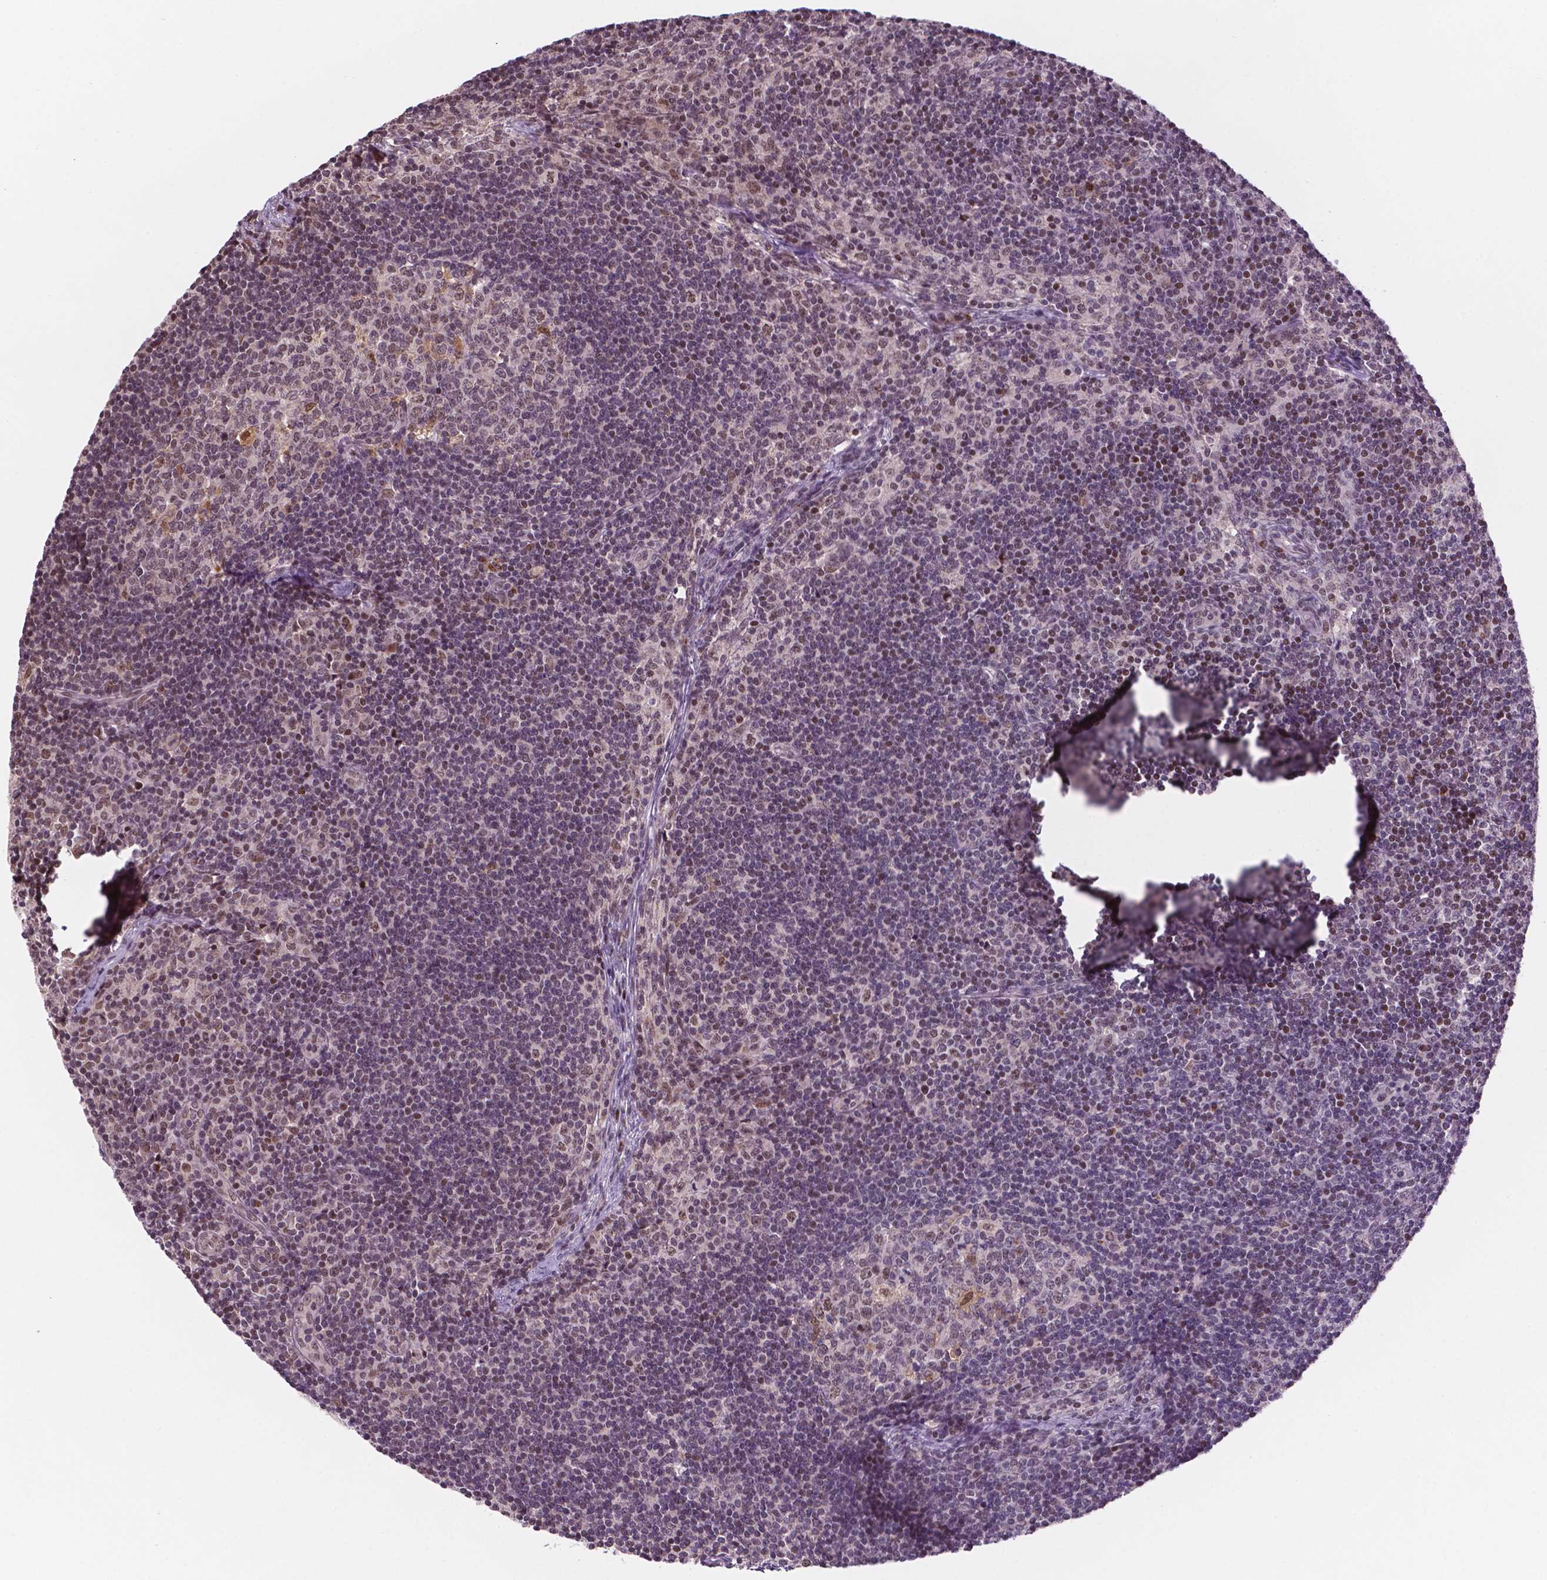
{"staining": {"intensity": "moderate", "quantity": "<25%", "location": "nuclear"}, "tissue": "lymph node", "cell_type": "Germinal center cells", "image_type": "normal", "snomed": [{"axis": "morphology", "description": "Normal tissue, NOS"}, {"axis": "topography", "description": "Lymph node"}], "caption": "Immunohistochemical staining of benign lymph node displays low levels of moderate nuclear expression in approximately <25% of germinal center cells.", "gene": "PER2", "patient": {"sex": "female", "age": 41}}